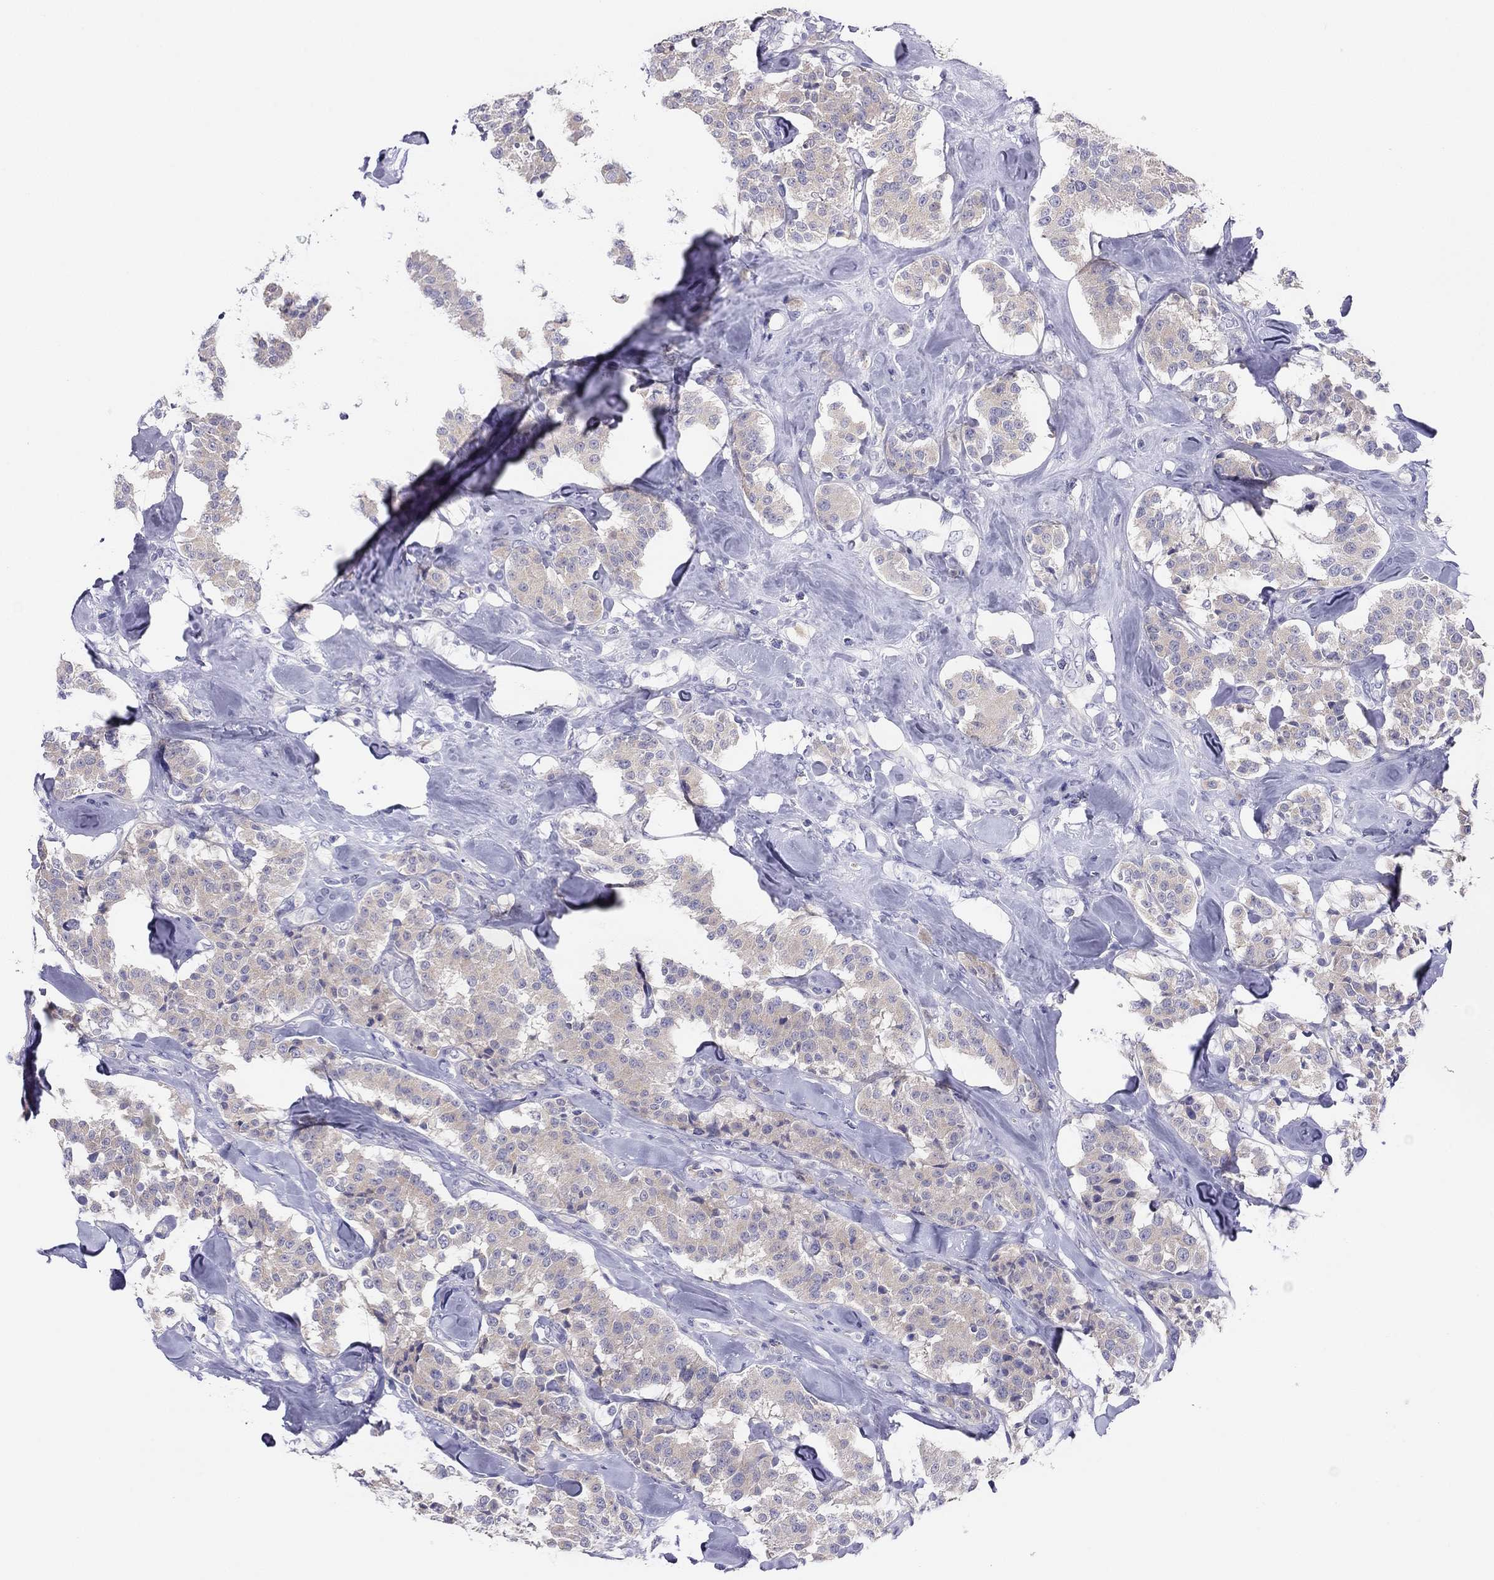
{"staining": {"intensity": "weak", "quantity": "25%-75%", "location": "cytoplasmic/membranous"}, "tissue": "carcinoid", "cell_type": "Tumor cells", "image_type": "cancer", "snomed": [{"axis": "morphology", "description": "Carcinoid, malignant, NOS"}, {"axis": "topography", "description": "Pancreas"}], "caption": "Tumor cells reveal low levels of weak cytoplasmic/membranous positivity in approximately 25%-75% of cells in carcinoid.", "gene": "MGAT4C", "patient": {"sex": "male", "age": 41}}